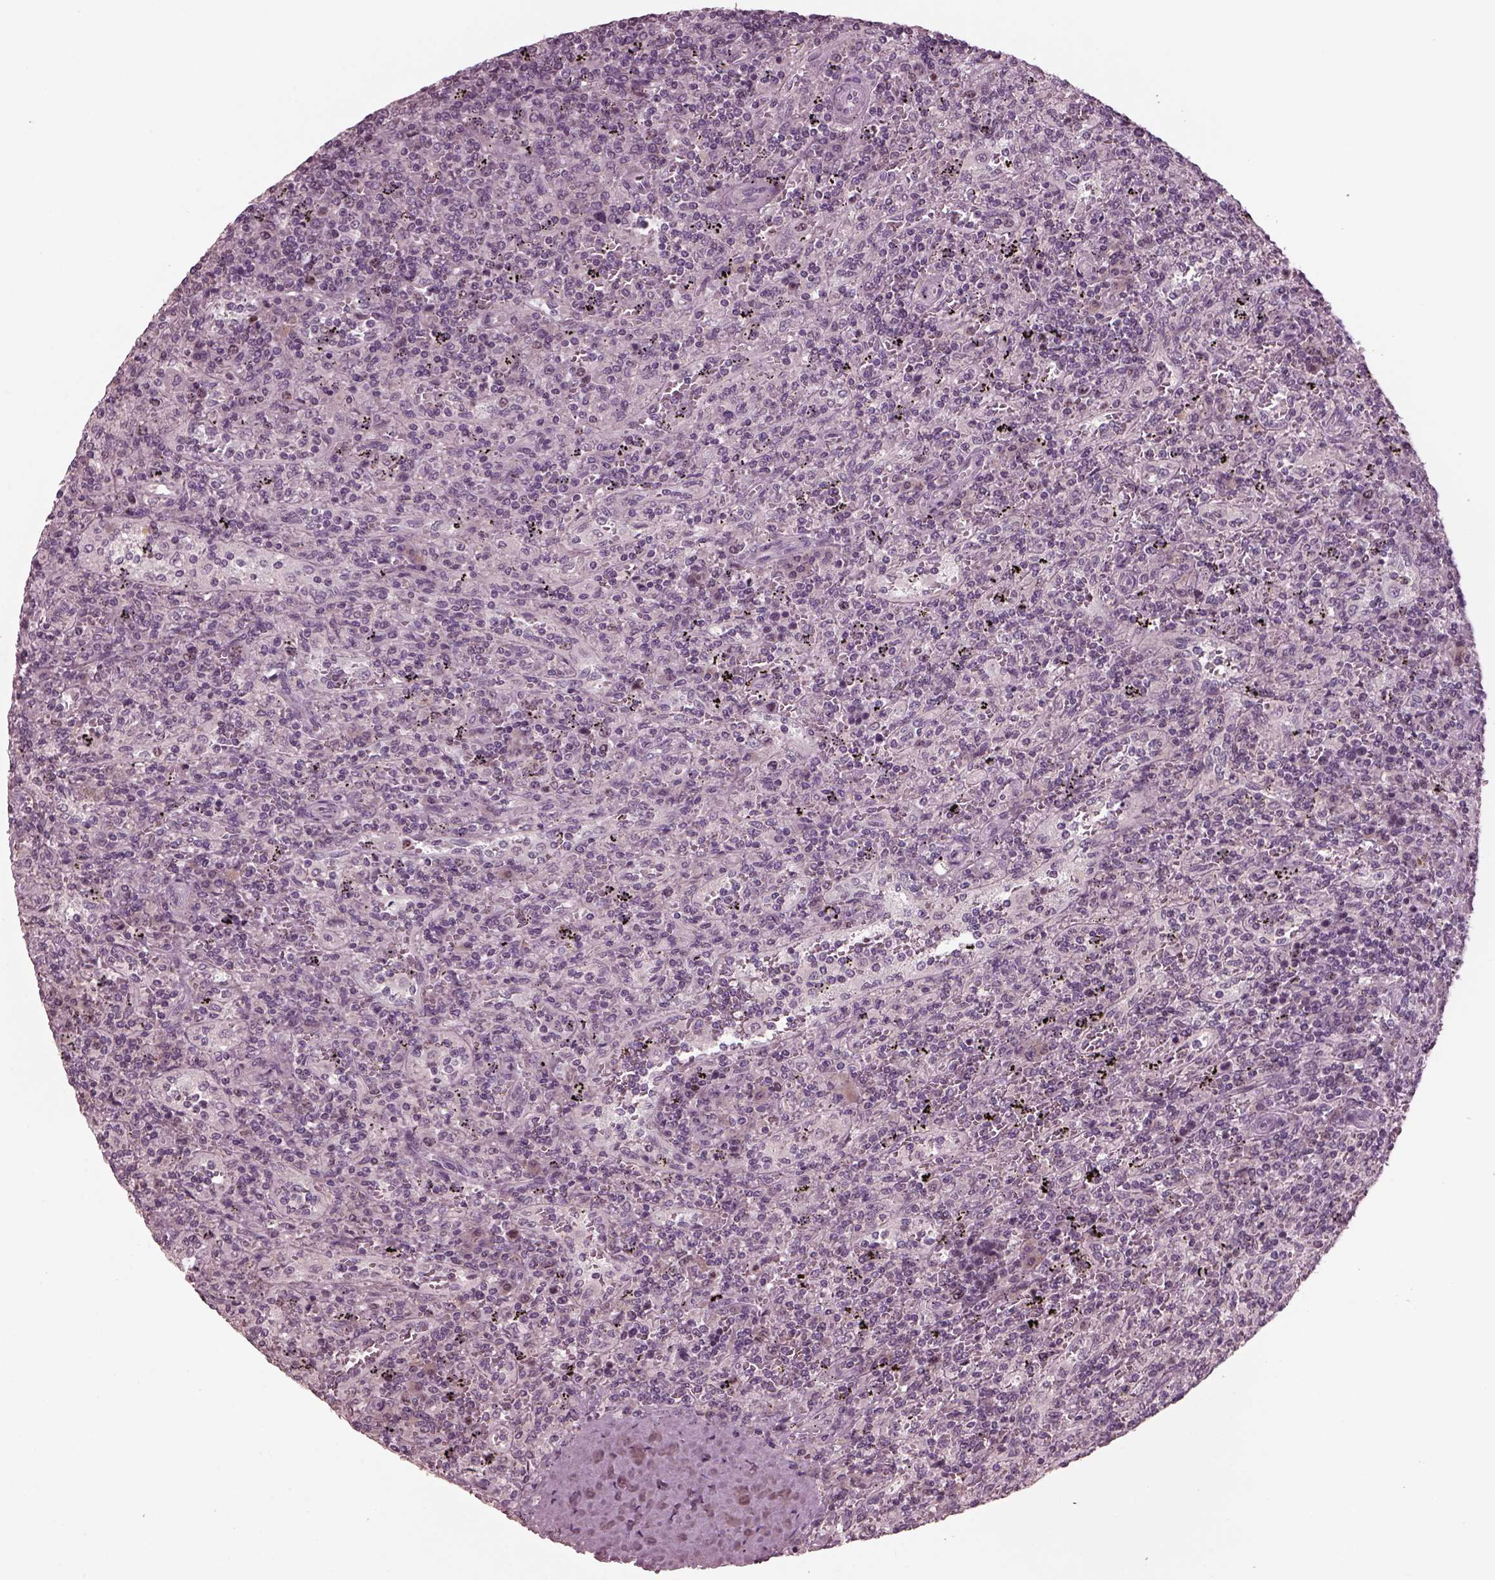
{"staining": {"intensity": "negative", "quantity": "none", "location": "none"}, "tissue": "lymphoma", "cell_type": "Tumor cells", "image_type": "cancer", "snomed": [{"axis": "morphology", "description": "Malignant lymphoma, non-Hodgkin's type, Low grade"}, {"axis": "topography", "description": "Spleen"}], "caption": "Low-grade malignant lymphoma, non-Hodgkin's type was stained to show a protein in brown. There is no significant expression in tumor cells.", "gene": "SAXO1", "patient": {"sex": "male", "age": 62}}